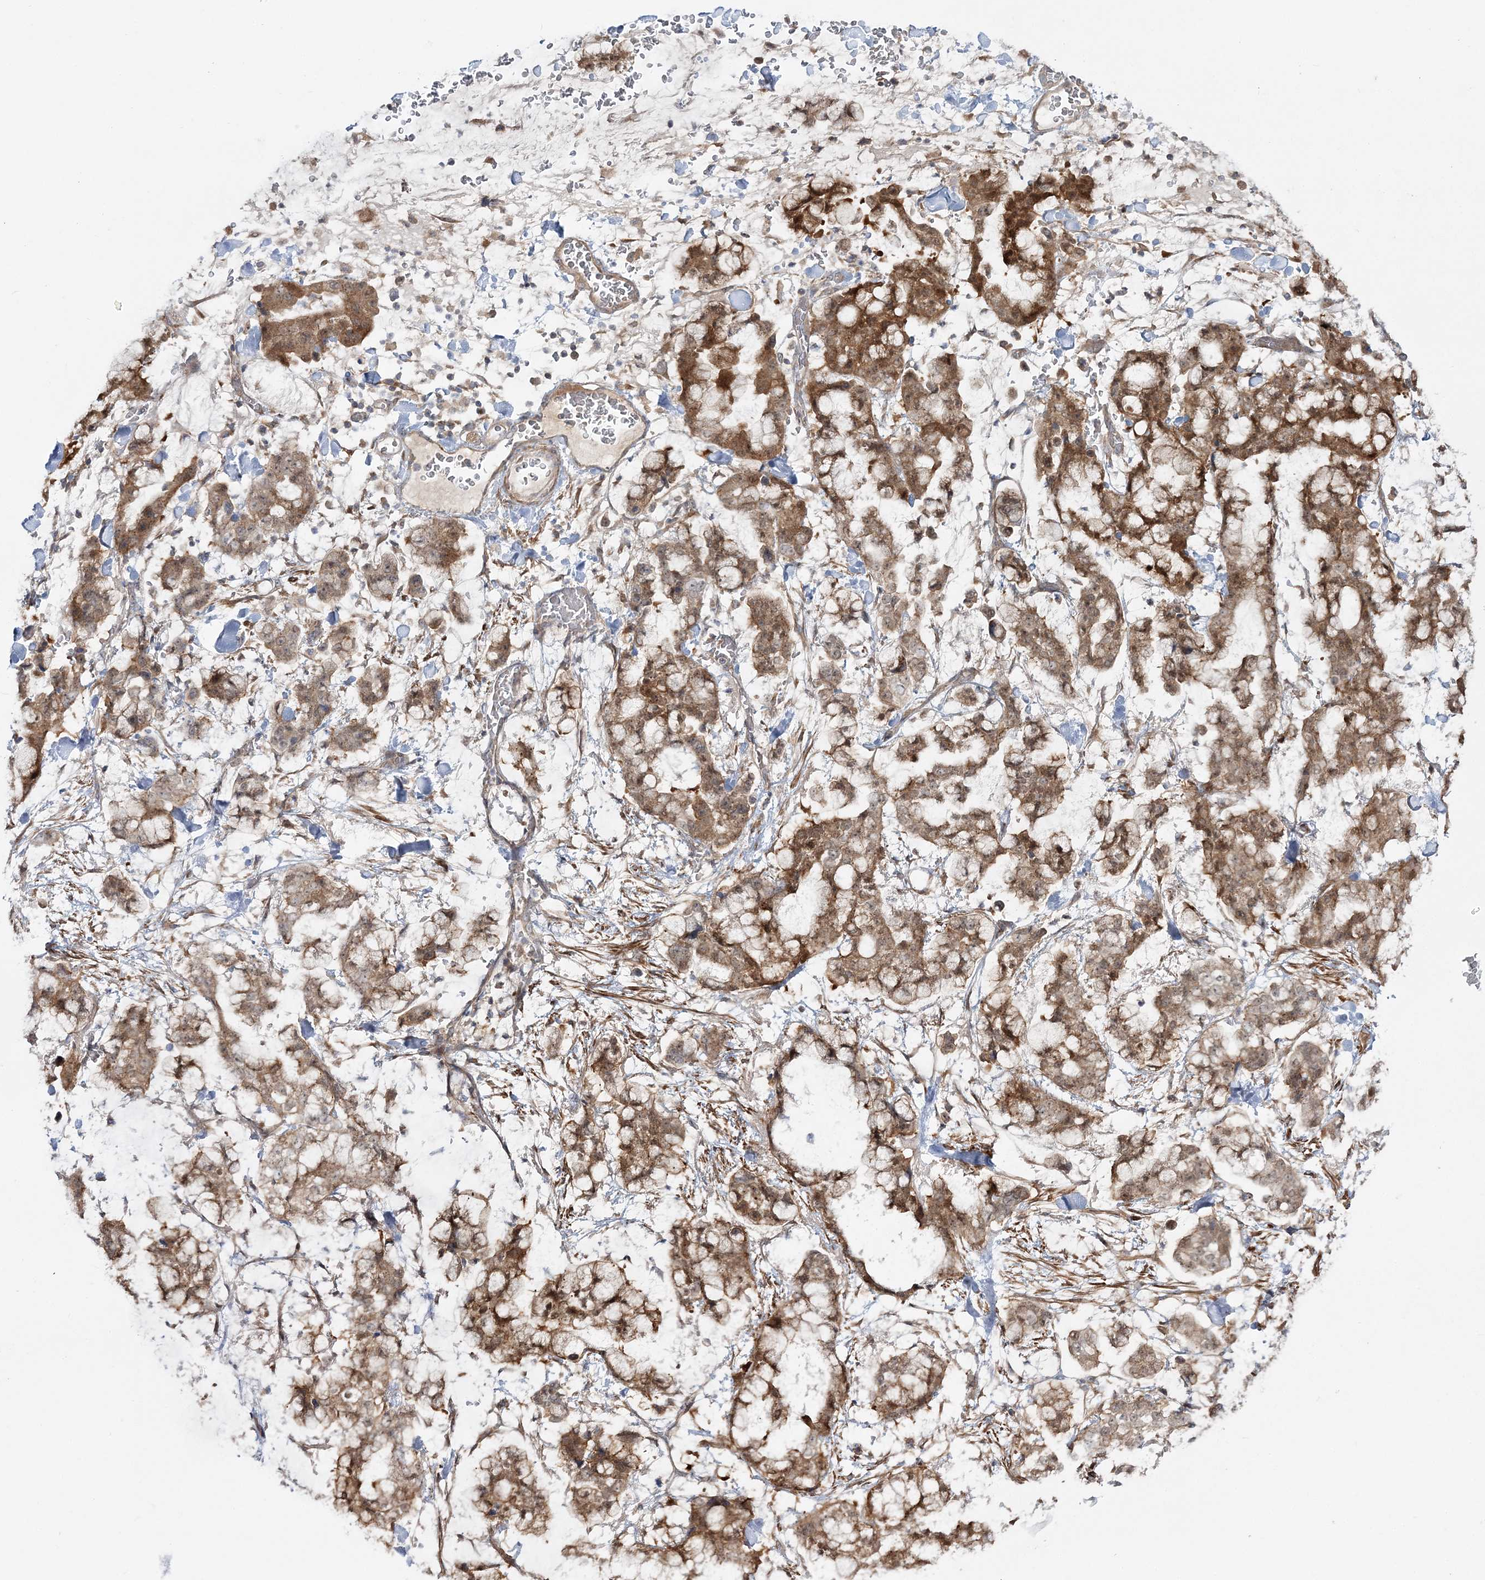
{"staining": {"intensity": "moderate", "quantity": ">75%", "location": "cytoplasmic/membranous"}, "tissue": "stomach cancer", "cell_type": "Tumor cells", "image_type": "cancer", "snomed": [{"axis": "morphology", "description": "Normal tissue, NOS"}, {"axis": "morphology", "description": "Adenocarcinoma, NOS"}, {"axis": "topography", "description": "Stomach, upper"}, {"axis": "topography", "description": "Stomach"}], "caption": "There is medium levels of moderate cytoplasmic/membranous positivity in tumor cells of stomach cancer, as demonstrated by immunohistochemical staining (brown color).", "gene": "MOCS2", "patient": {"sex": "male", "age": 76}}